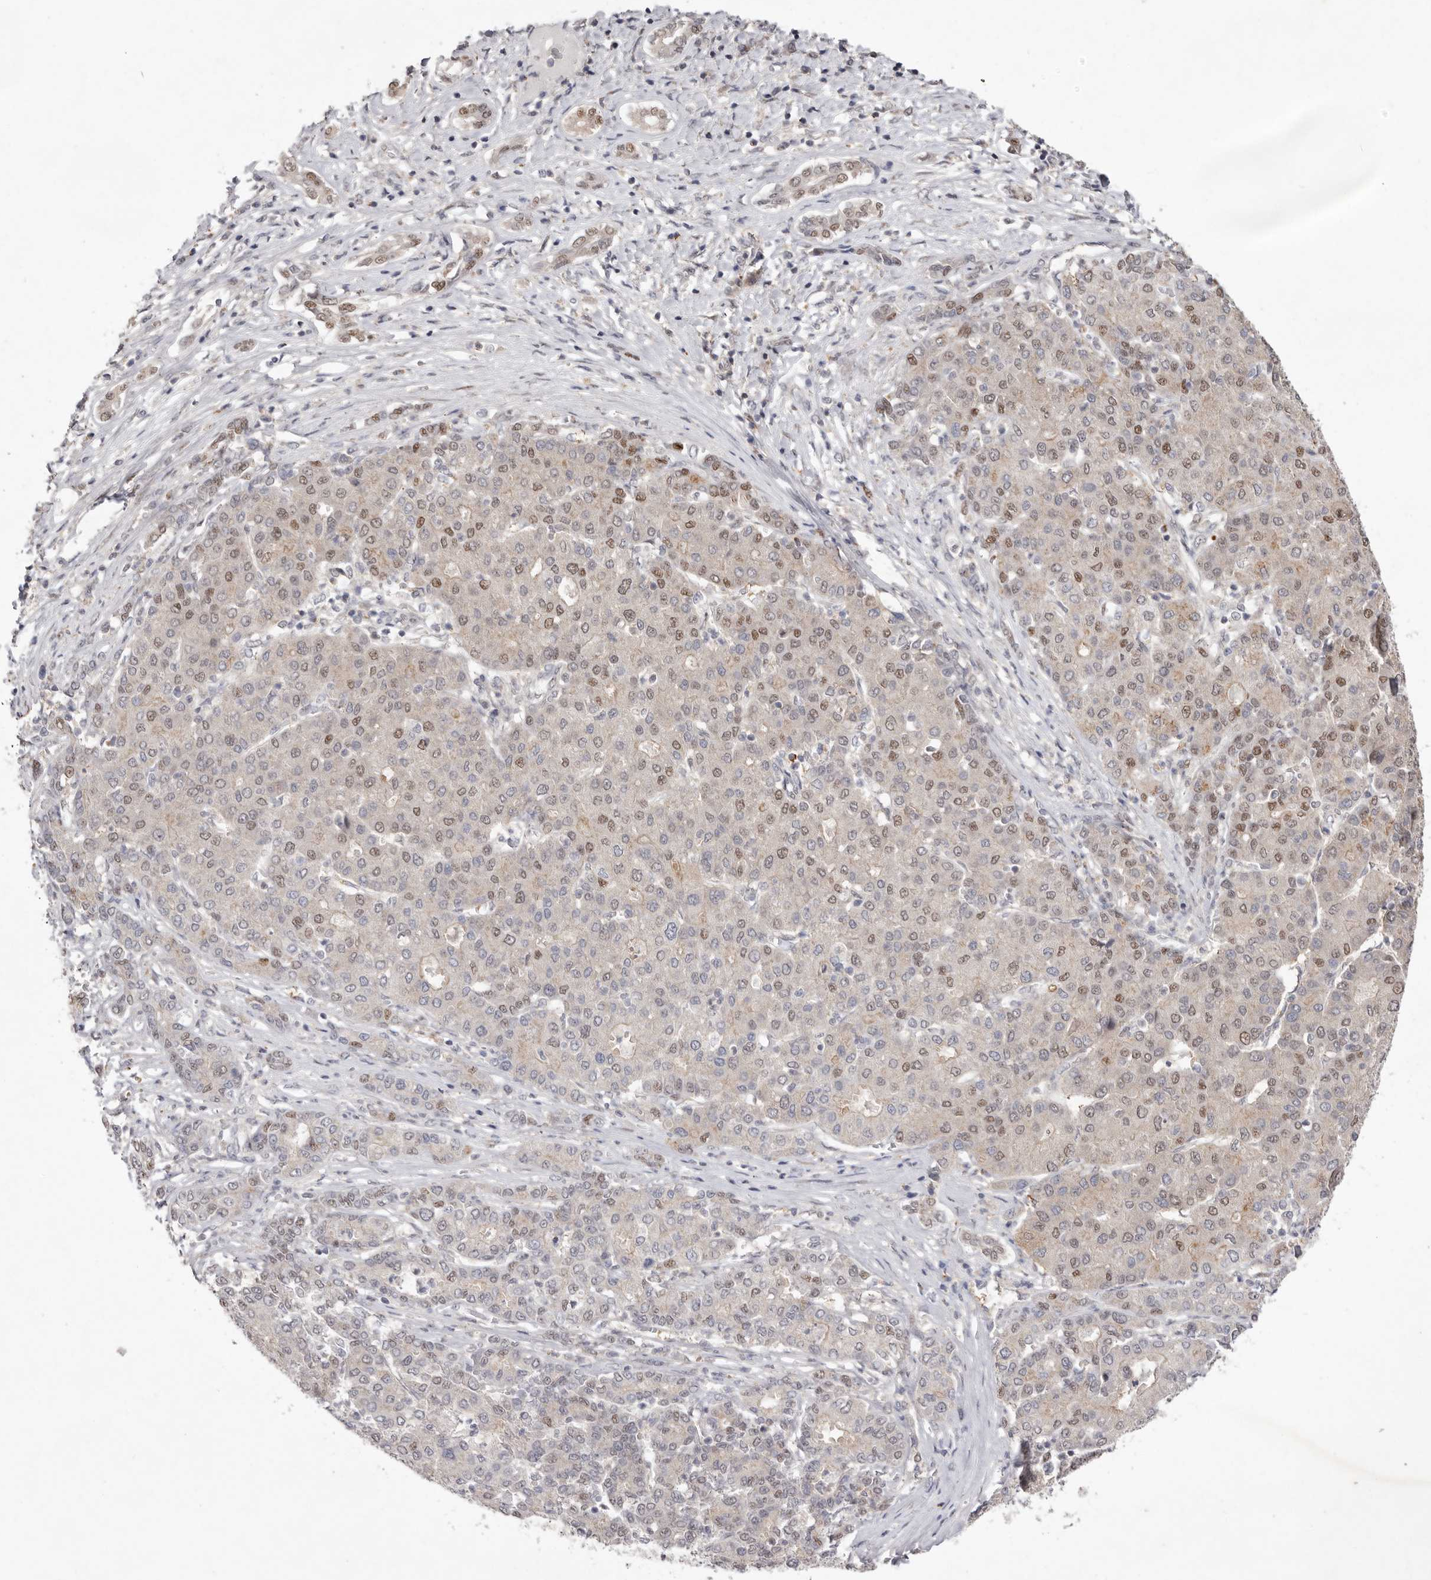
{"staining": {"intensity": "moderate", "quantity": "<25%", "location": "nuclear"}, "tissue": "liver cancer", "cell_type": "Tumor cells", "image_type": "cancer", "snomed": [{"axis": "morphology", "description": "Carcinoma, Hepatocellular, NOS"}, {"axis": "topography", "description": "Liver"}], "caption": "Liver cancer stained for a protein exhibits moderate nuclear positivity in tumor cells.", "gene": "TADA1", "patient": {"sex": "male", "age": 65}}